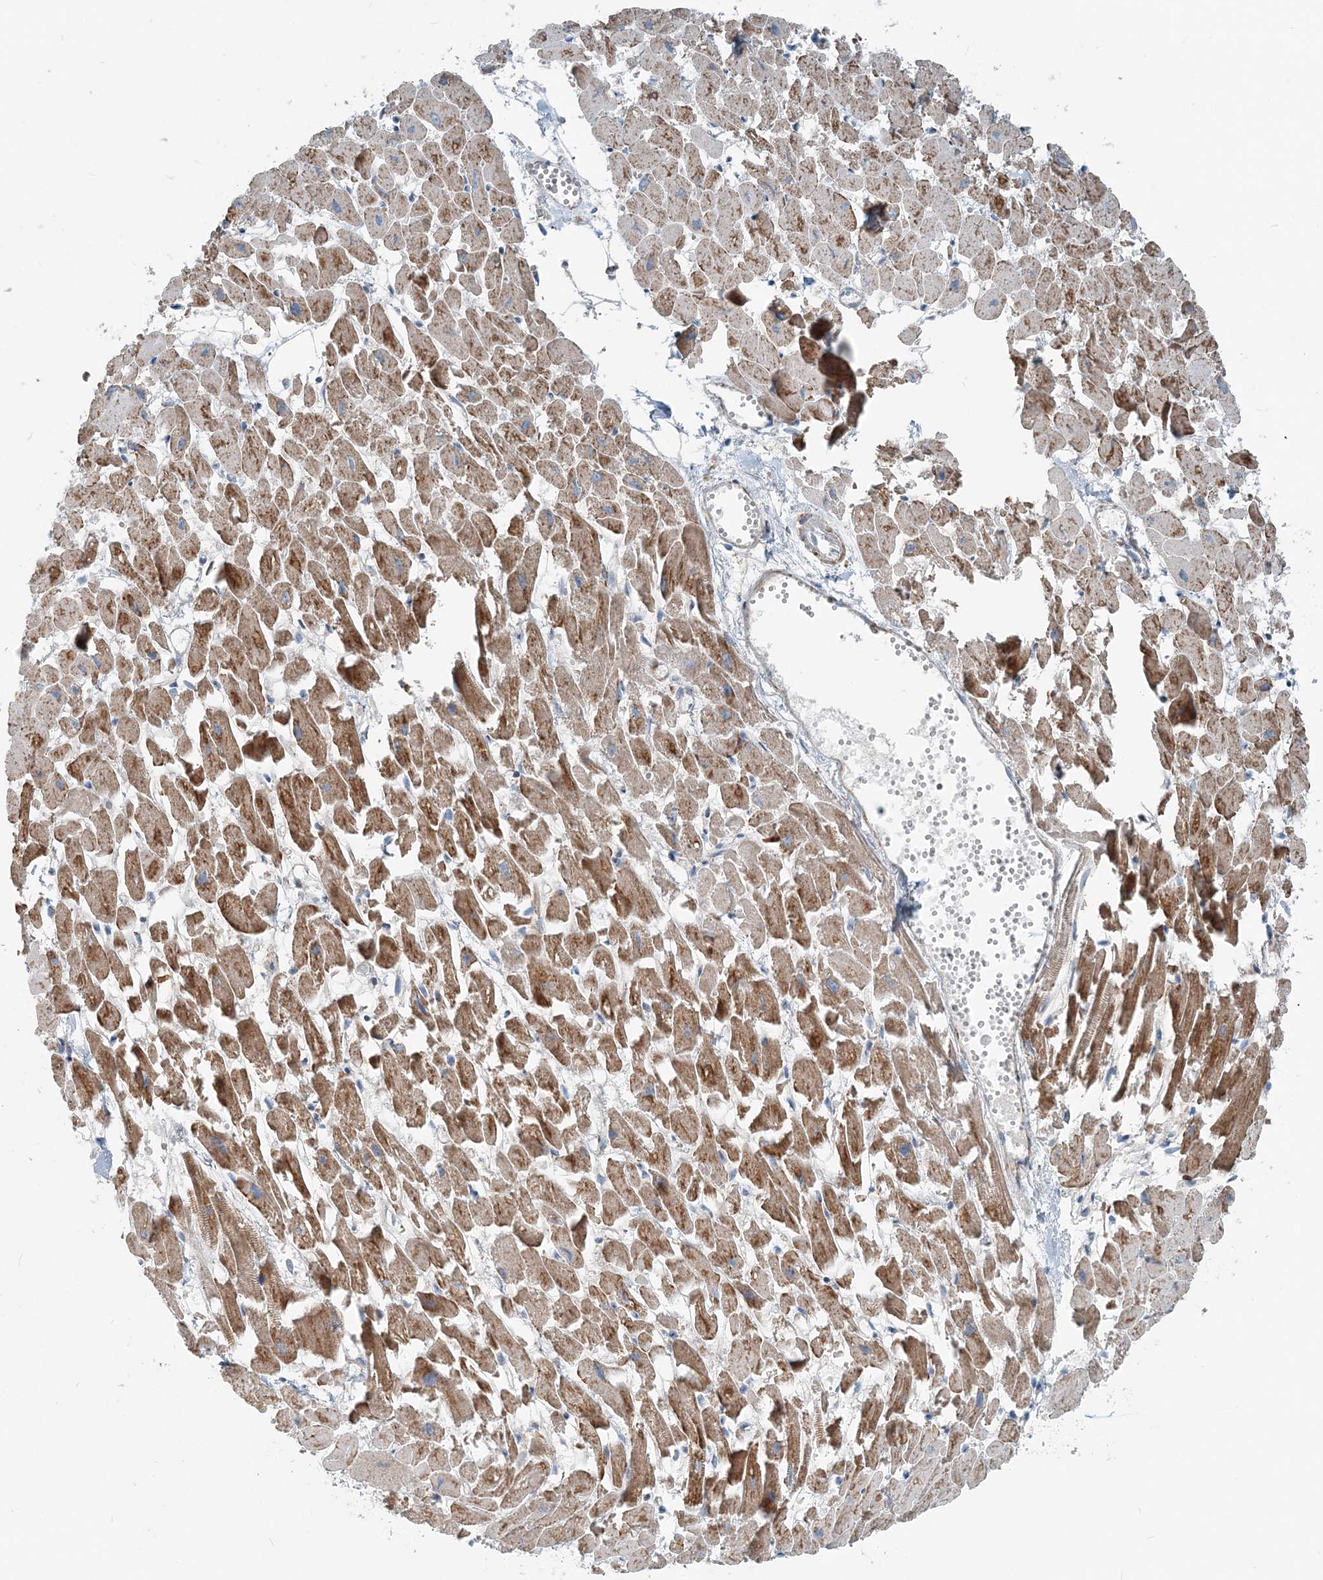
{"staining": {"intensity": "moderate", "quantity": ">75%", "location": "cytoplasmic/membranous"}, "tissue": "heart muscle", "cell_type": "Cardiomyocytes", "image_type": "normal", "snomed": [{"axis": "morphology", "description": "Normal tissue, NOS"}, {"axis": "topography", "description": "Heart"}], "caption": "Heart muscle stained with a brown dye reveals moderate cytoplasmic/membranous positive expression in about >75% of cardiomyocytes.", "gene": "INTU", "patient": {"sex": "female", "age": 64}}